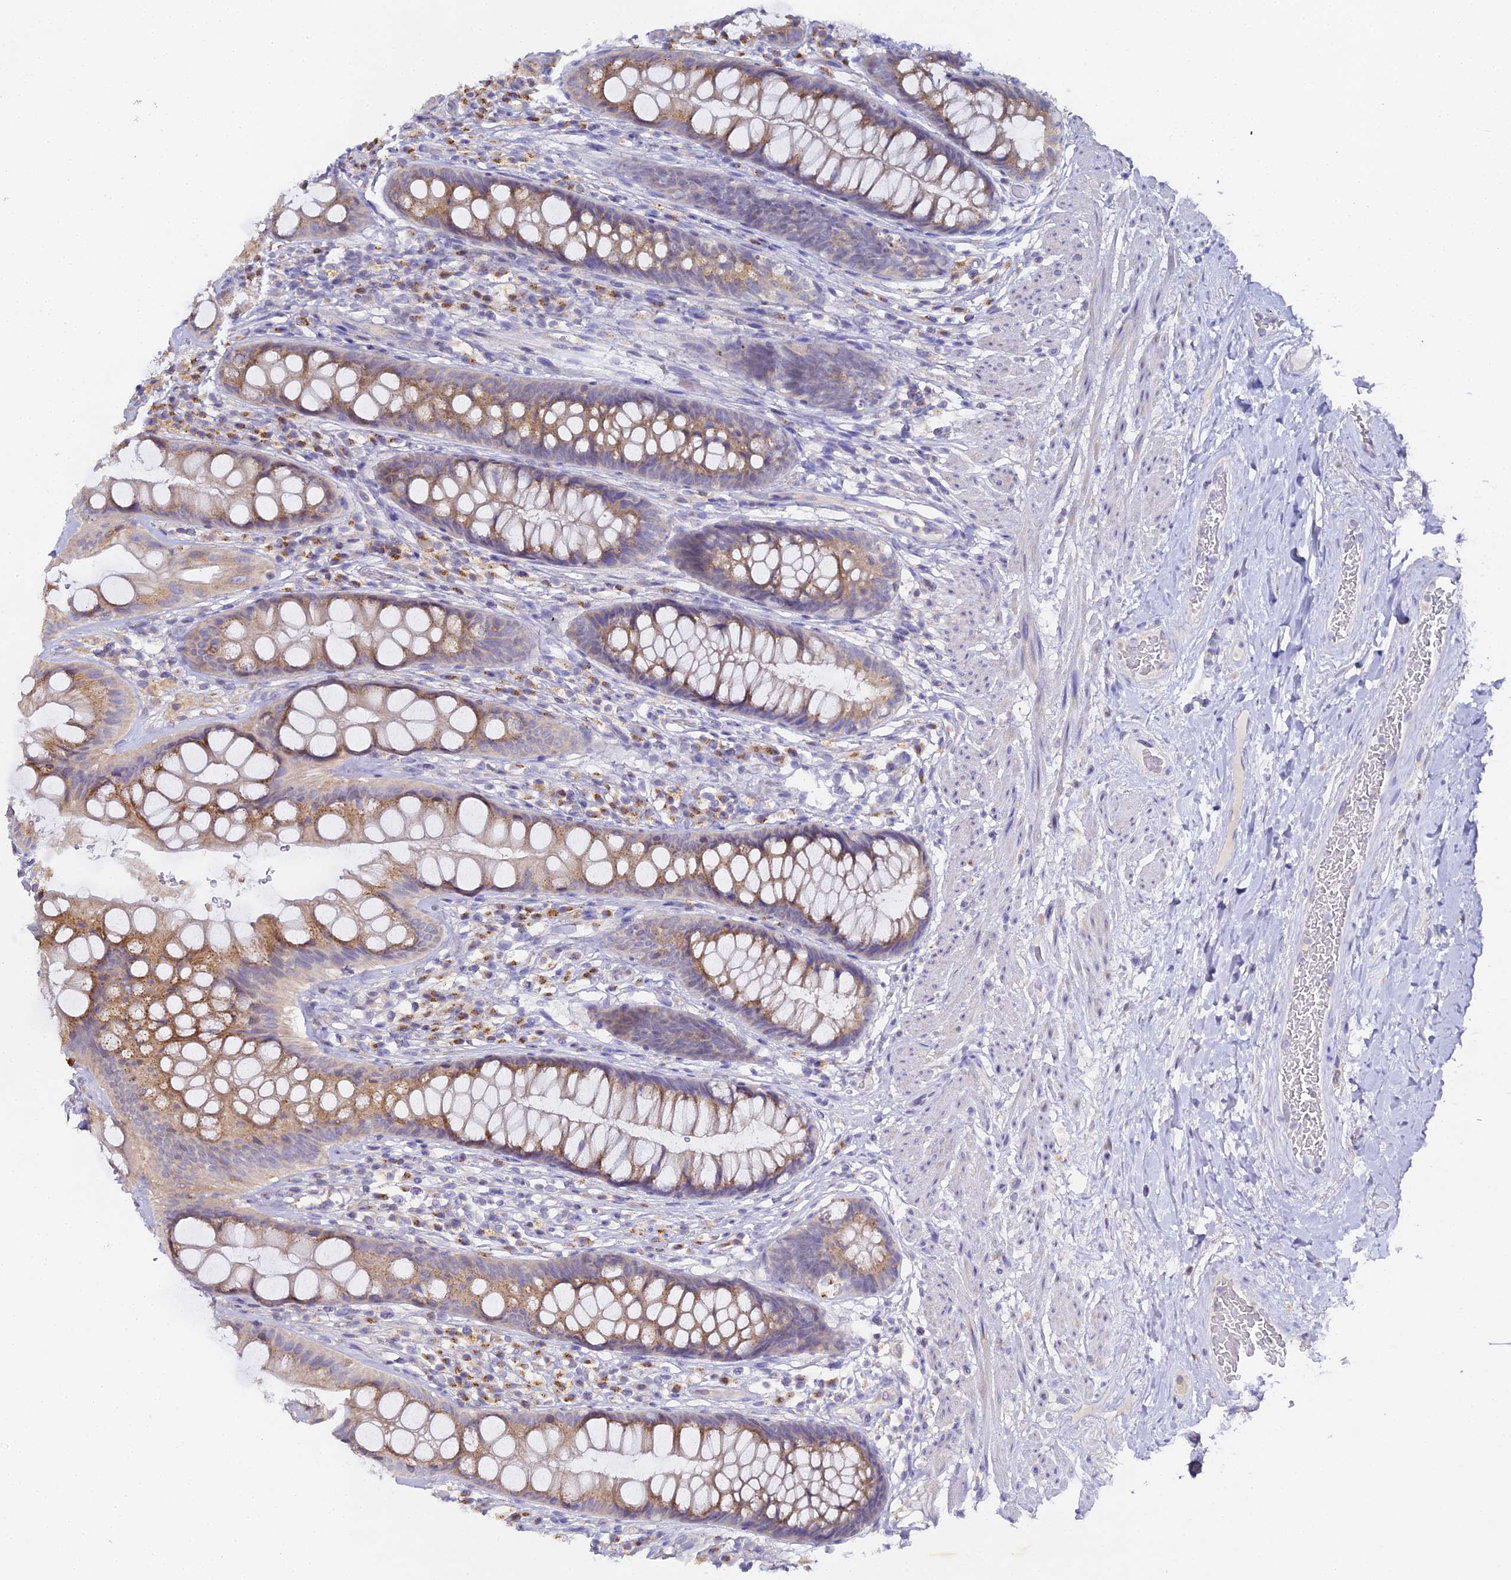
{"staining": {"intensity": "strong", "quantity": "25%-75%", "location": "cytoplasmic/membranous"}, "tissue": "rectum", "cell_type": "Glandular cells", "image_type": "normal", "snomed": [{"axis": "morphology", "description": "Normal tissue, NOS"}, {"axis": "topography", "description": "Rectum"}], "caption": "Unremarkable rectum exhibits strong cytoplasmic/membranous positivity in approximately 25%-75% of glandular cells, visualized by immunohistochemistry.", "gene": "DONSON", "patient": {"sex": "male", "age": 74}}